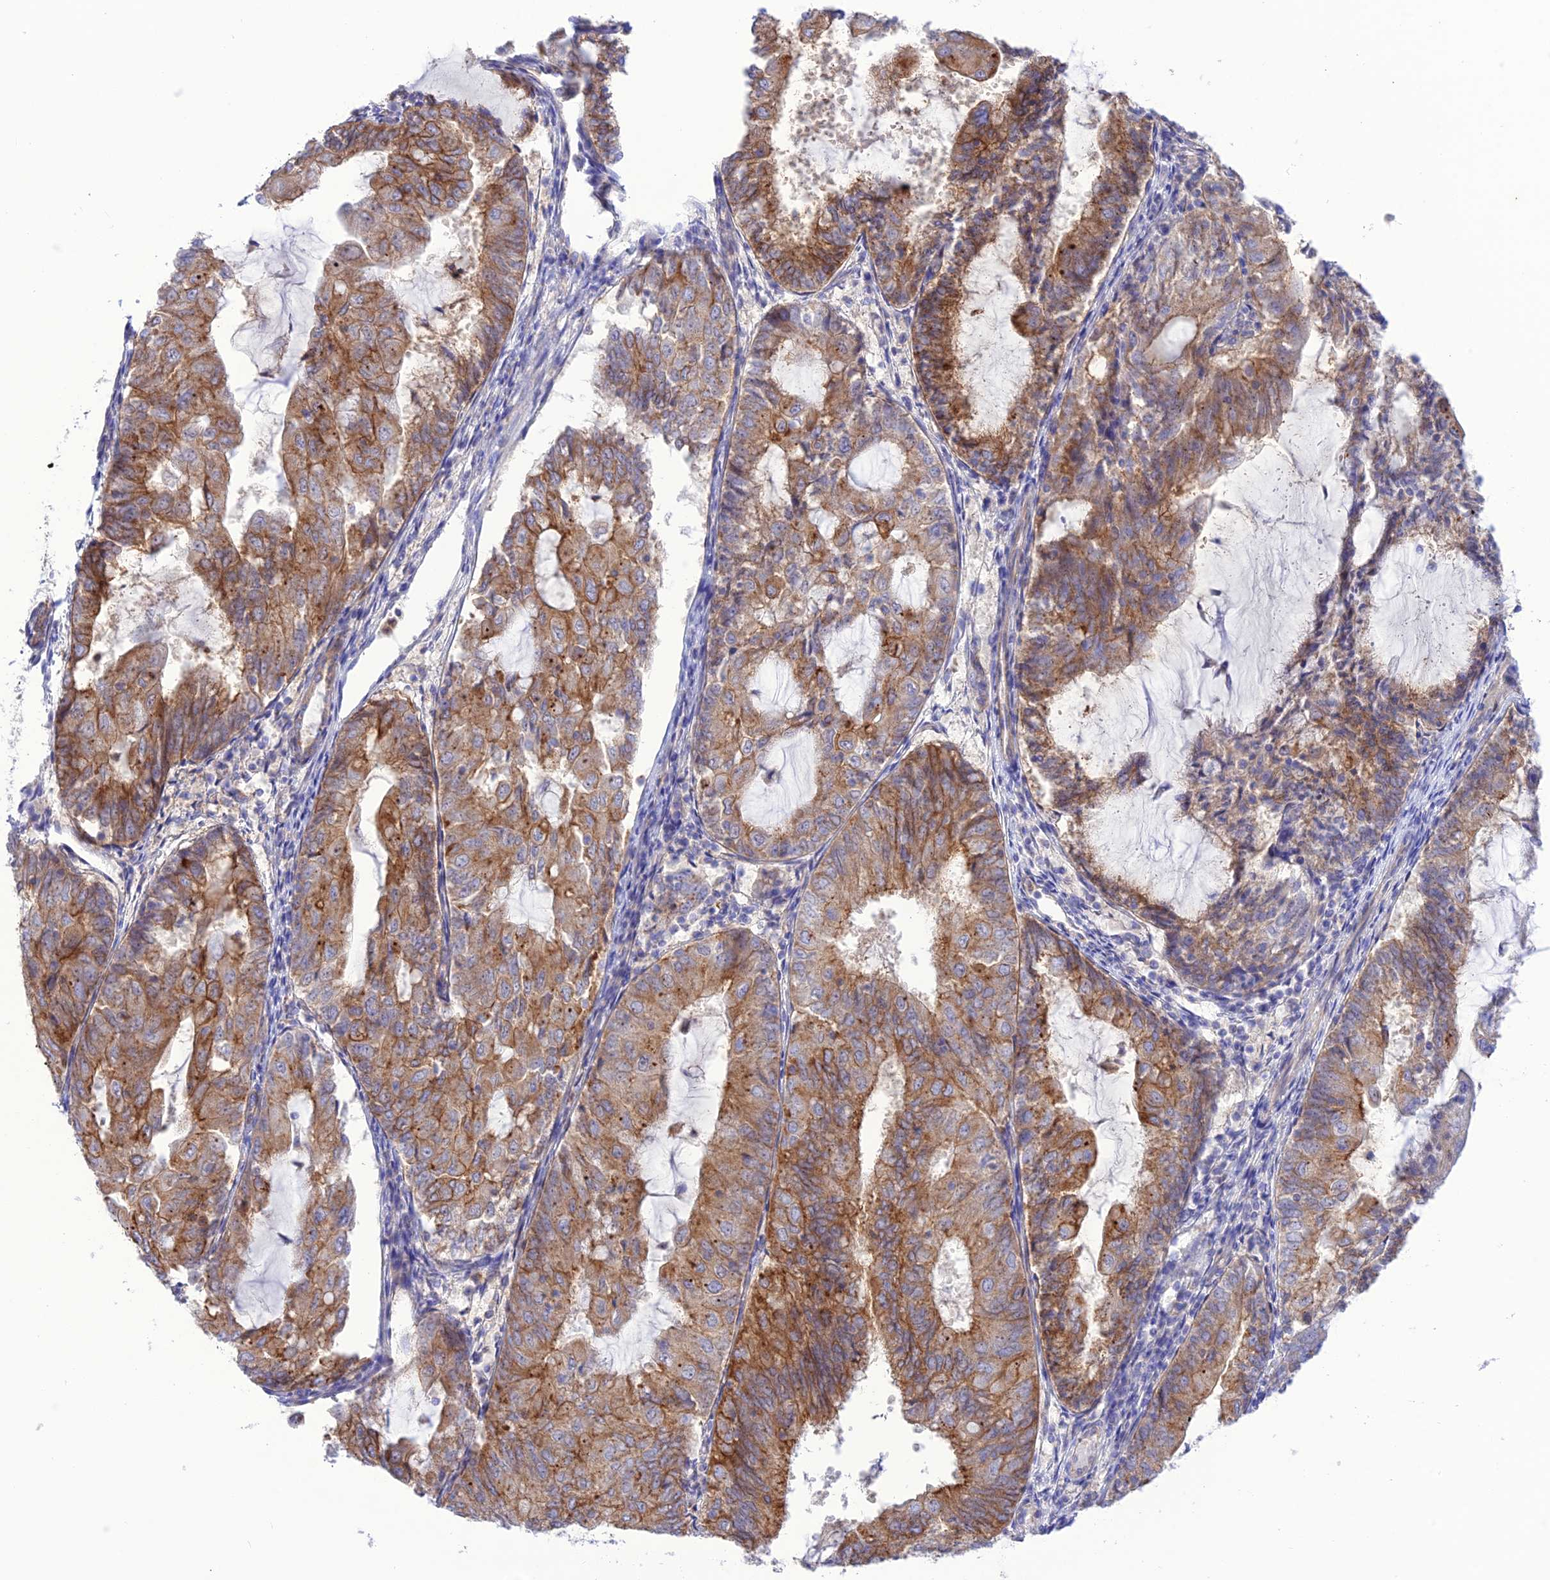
{"staining": {"intensity": "moderate", "quantity": ">75%", "location": "cytoplasmic/membranous"}, "tissue": "endometrial cancer", "cell_type": "Tumor cells", "image_type": "cancer", "snomed": [{"axis": "morphology", "description": "Adenocarcinoma, NOS"}, {"axis": "topography", "description": "Endometrium"}], "caption": "This photomicrograph displays endometrial cancer stained with IHC to label a protein in brown. The cytoplasmic/membranous of tumor cells show moderate positivity for the protein. Nuclei are counter-stained blue.", "gene": "CHSY3", "patient": {"sex": "female", "age": 81}}